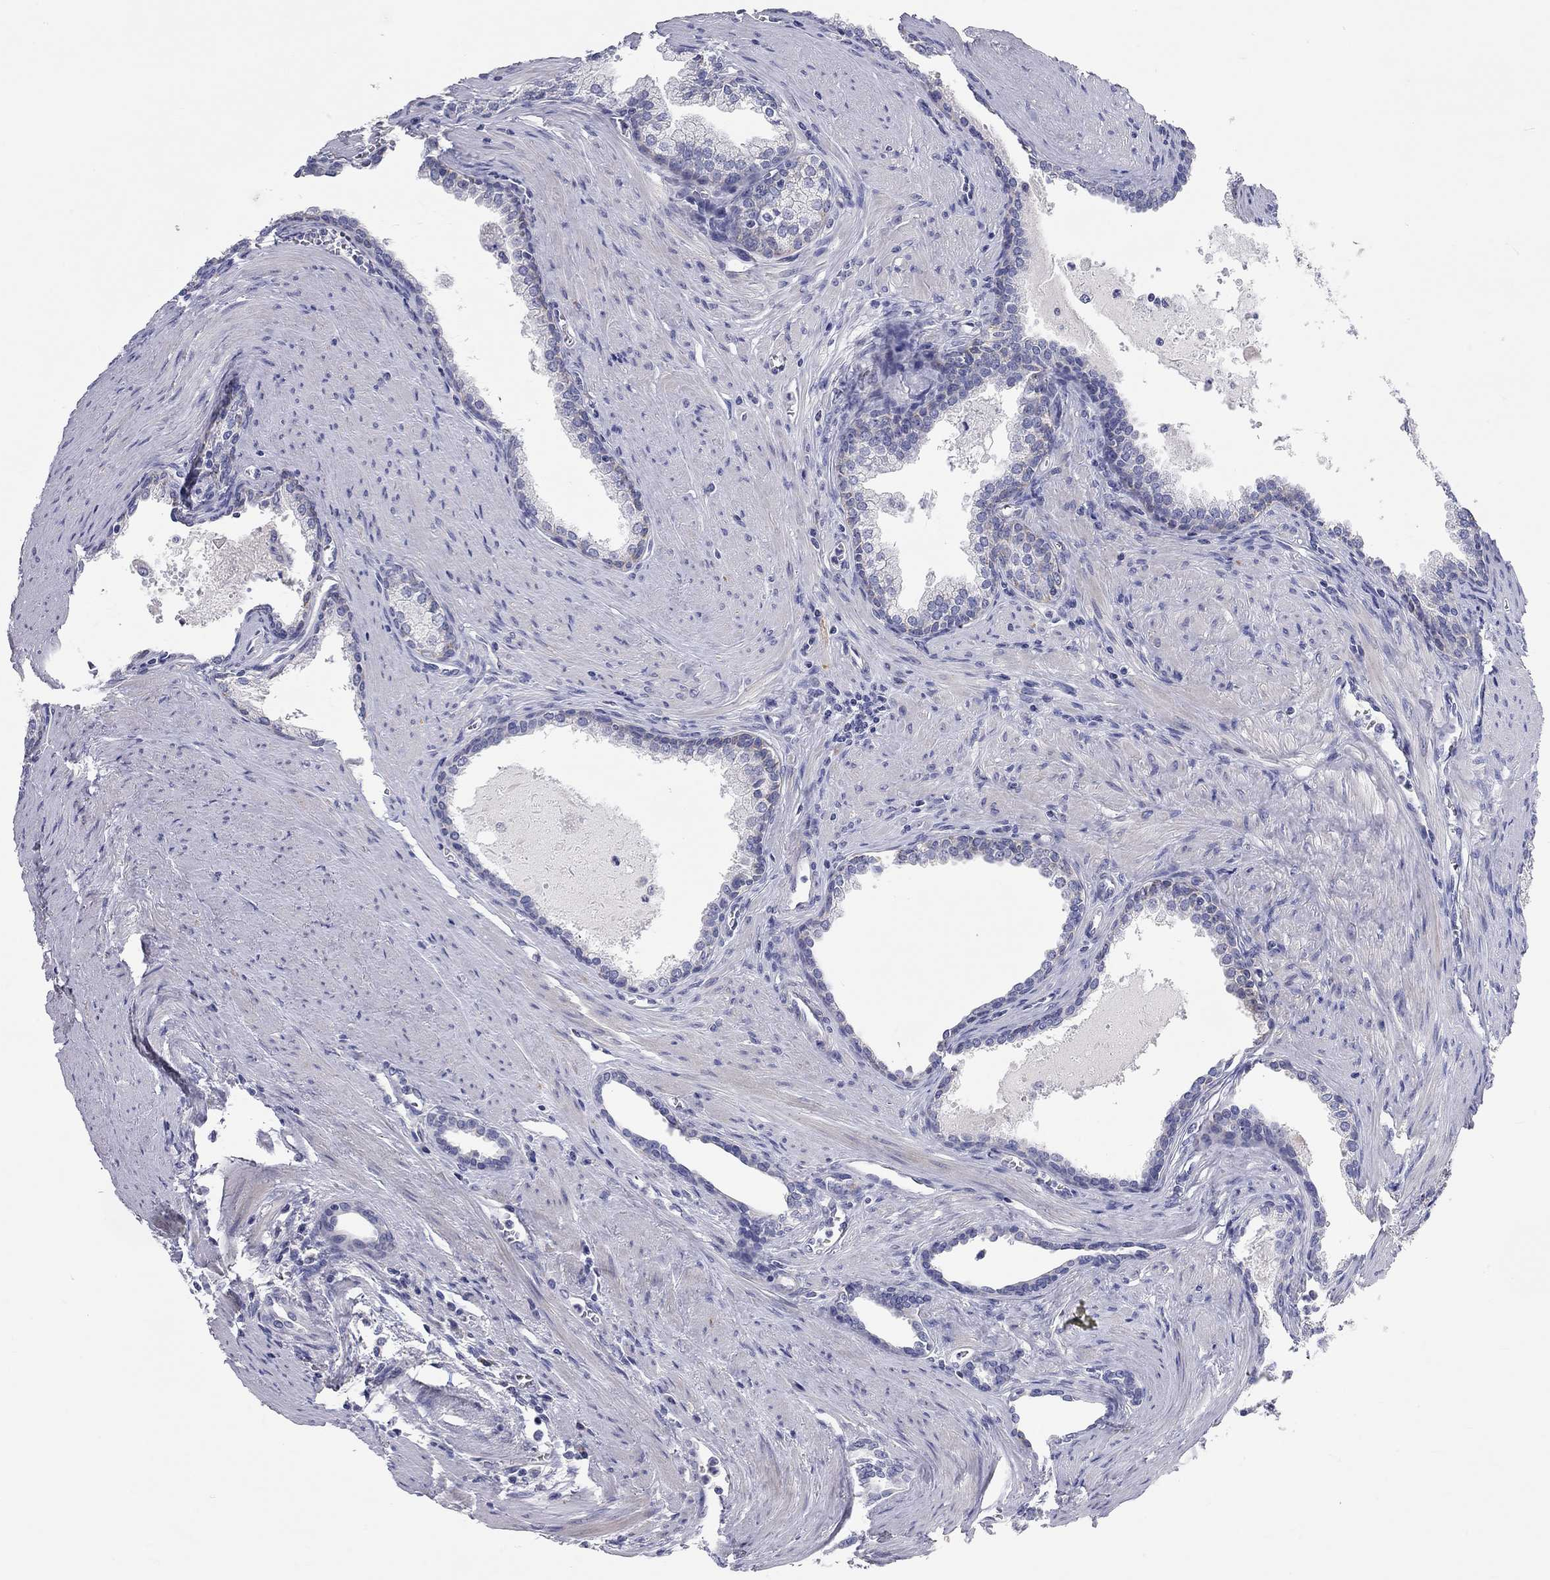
{"staining": {"intensity": "strong", "quantity": "<25%", "location": "cytoplasmic/membranous"}, "tissue": "prostate cancer", "cell_type": "Tumor cells", "image_type": "cancer", "snomed": [{"axis": "morphology", "description": "Adenocarcinoma, NOS"}, {"axis": "topography", "description": "Prostate"}], "caption": "A histopathology image showing strong cytoplasmic/membranous expression in about <25% of tumor cells in prostate cancer (adenocarcinoma), as visualized by brown immunohistochemical staining.", "gene": "RCAN1", "patient": {"sex": "male", "age": 66}}